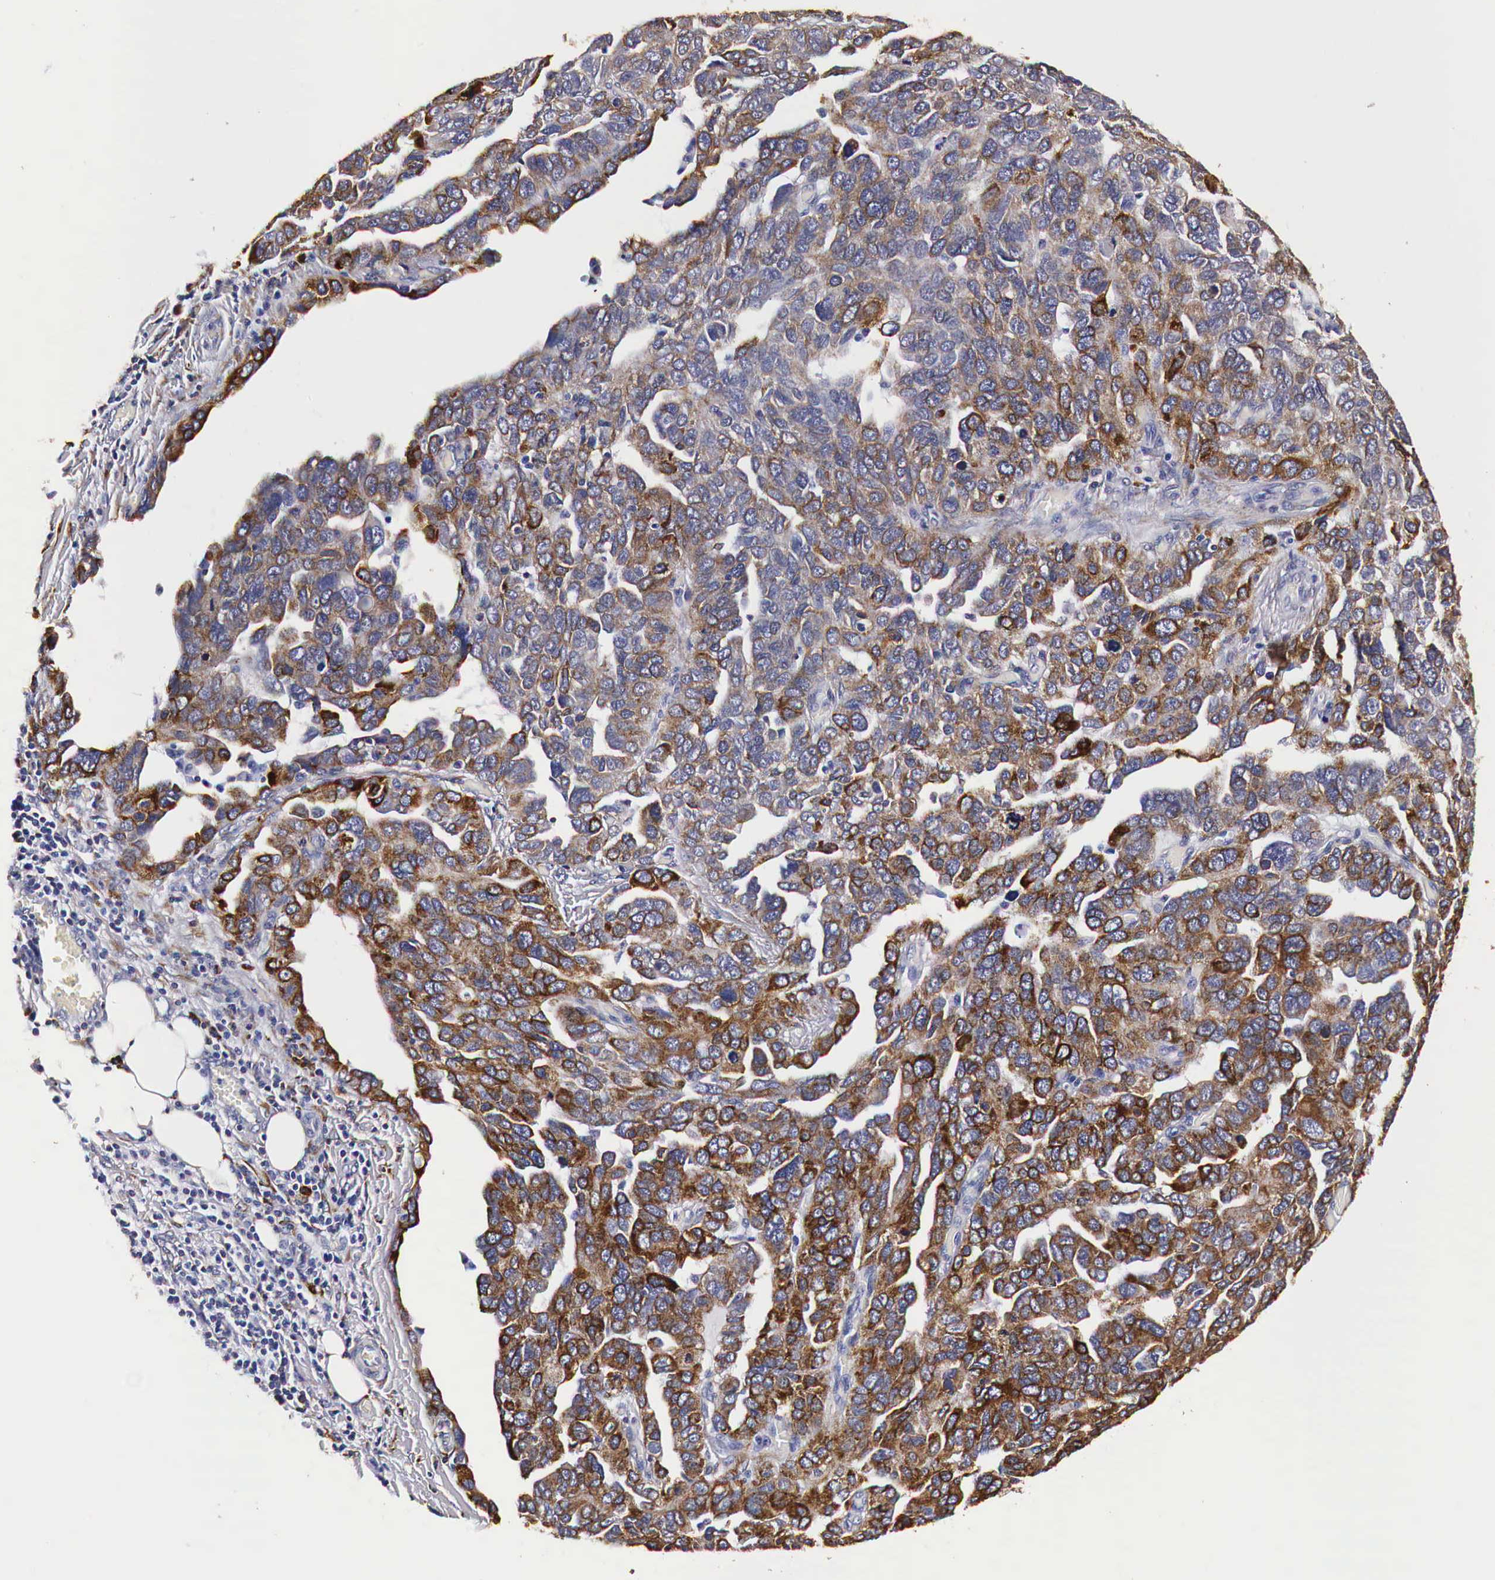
{"staining": {"intensity": "strong", "quantity": ">75%", "location": "cytoplasmic/membranous"}, "tissue": "ovarian cancer", "cell_type": "Tumor cells", "image_type": "cancer", "snomed": [{"axis": "morphology", "description": "Cystadenocarcinoma, serous, NOS"}, {"axis": "topography", "description": "Ovary"}], "caption": "Tumor cells exhibit strong cytoplasmic/membranous staining in approximately >75% of cells in ovarian cancer (serous cystadenocarcinoma).", "gene": "CKAP4", "patient": {"sex": "female", "age": 64}}